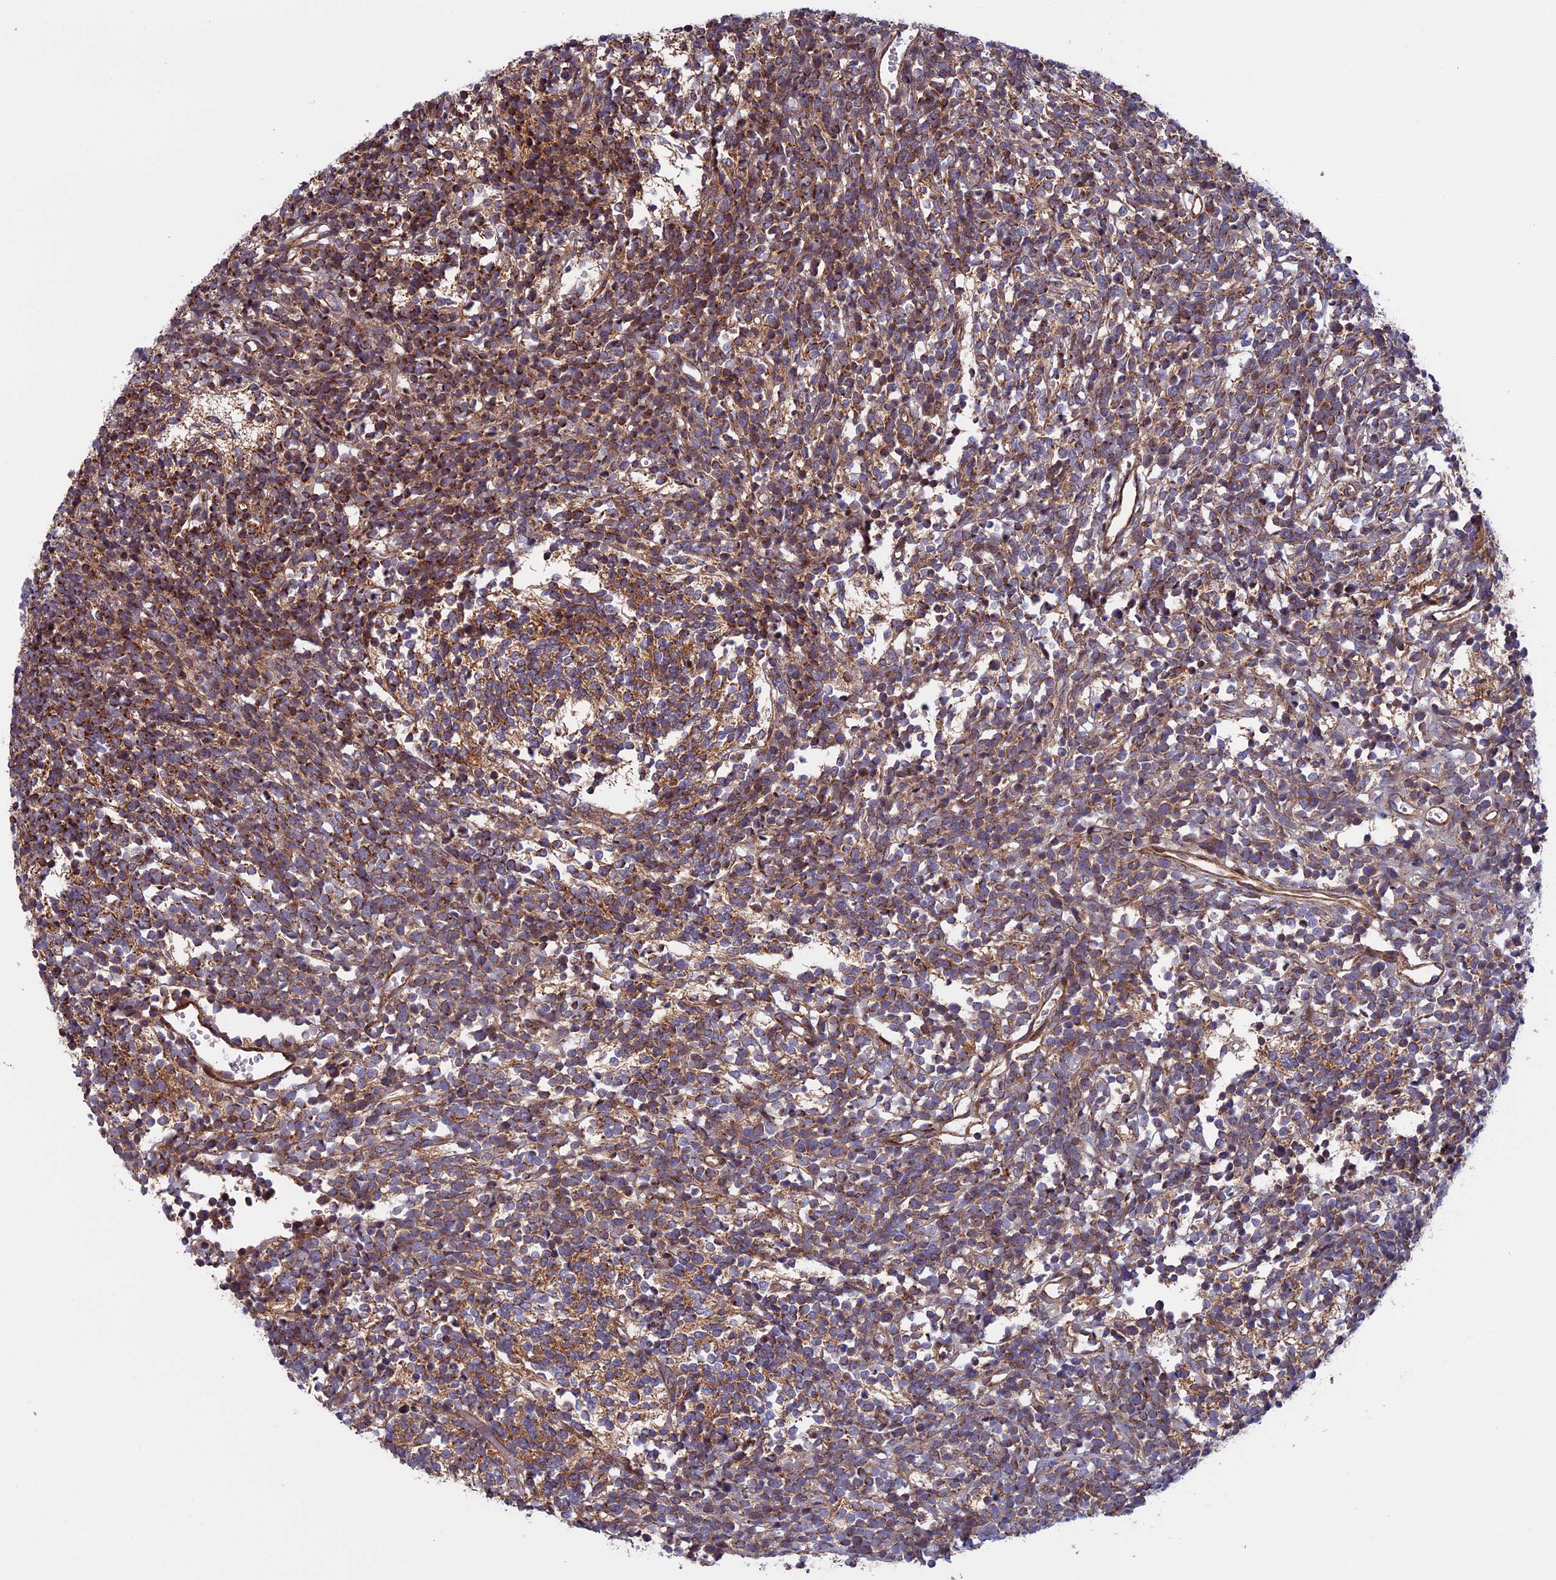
{"staining": {"intensity": "moderate", "quantity": ">75%", "location": "cytoplasmic/membranous"}, "tissue": "glioma", "cell_type": "Tumor cells", "image_type": "cancer", "snomed": [{"axis": "morphology", "description": "Glioma, malignant, Low grade"}, {"axis": "topography", "description": "Brain"}], "caption": "Brown immunohistochemical staining in human low-grade glioma (malignant) shows moderate cytoplasmic/membranous expression in about >75% of tumor cells.", "gene": "CCDC8", "patient": {"sex": "female", "age": 1}}